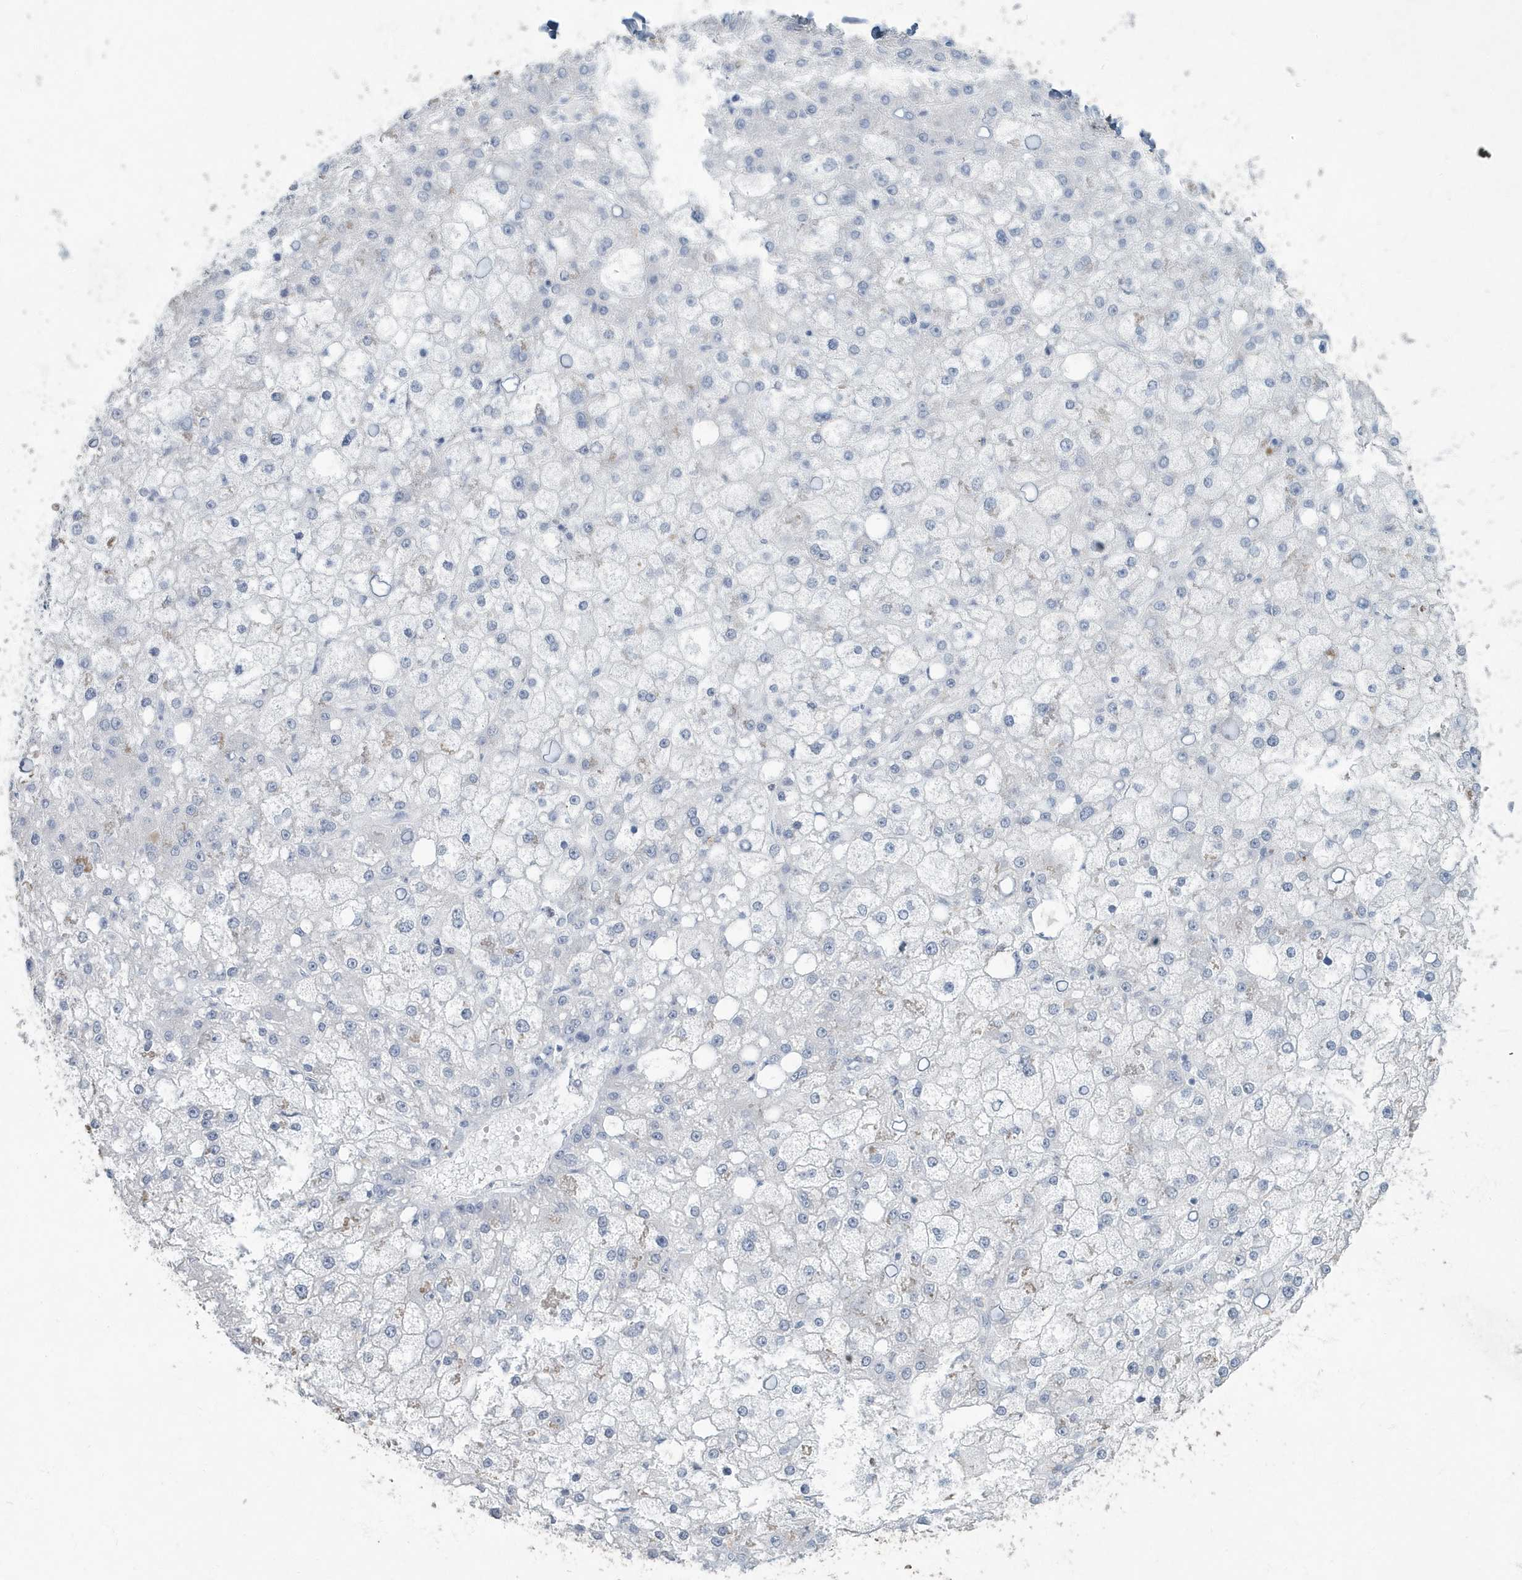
{"staining": {"intensity": "negative", "quantity": "none", "location": "none"}, "tissue": "liver cancer", "cell_type": "Tumor cells", "image_type": "cancer", "snomed": [{"axis": "morphology", "description": "Carcinoma, Hepatocellular, NOS"}, {"axis": "topography", "description": "Liver"}], "caption": "Photomicrograph shows no protein staining in tumor cells of liver cancer (hepatocellular carcinoma) tissue.", "gene": "MYOT", "patient": {"sex": "male", "age": 67}}